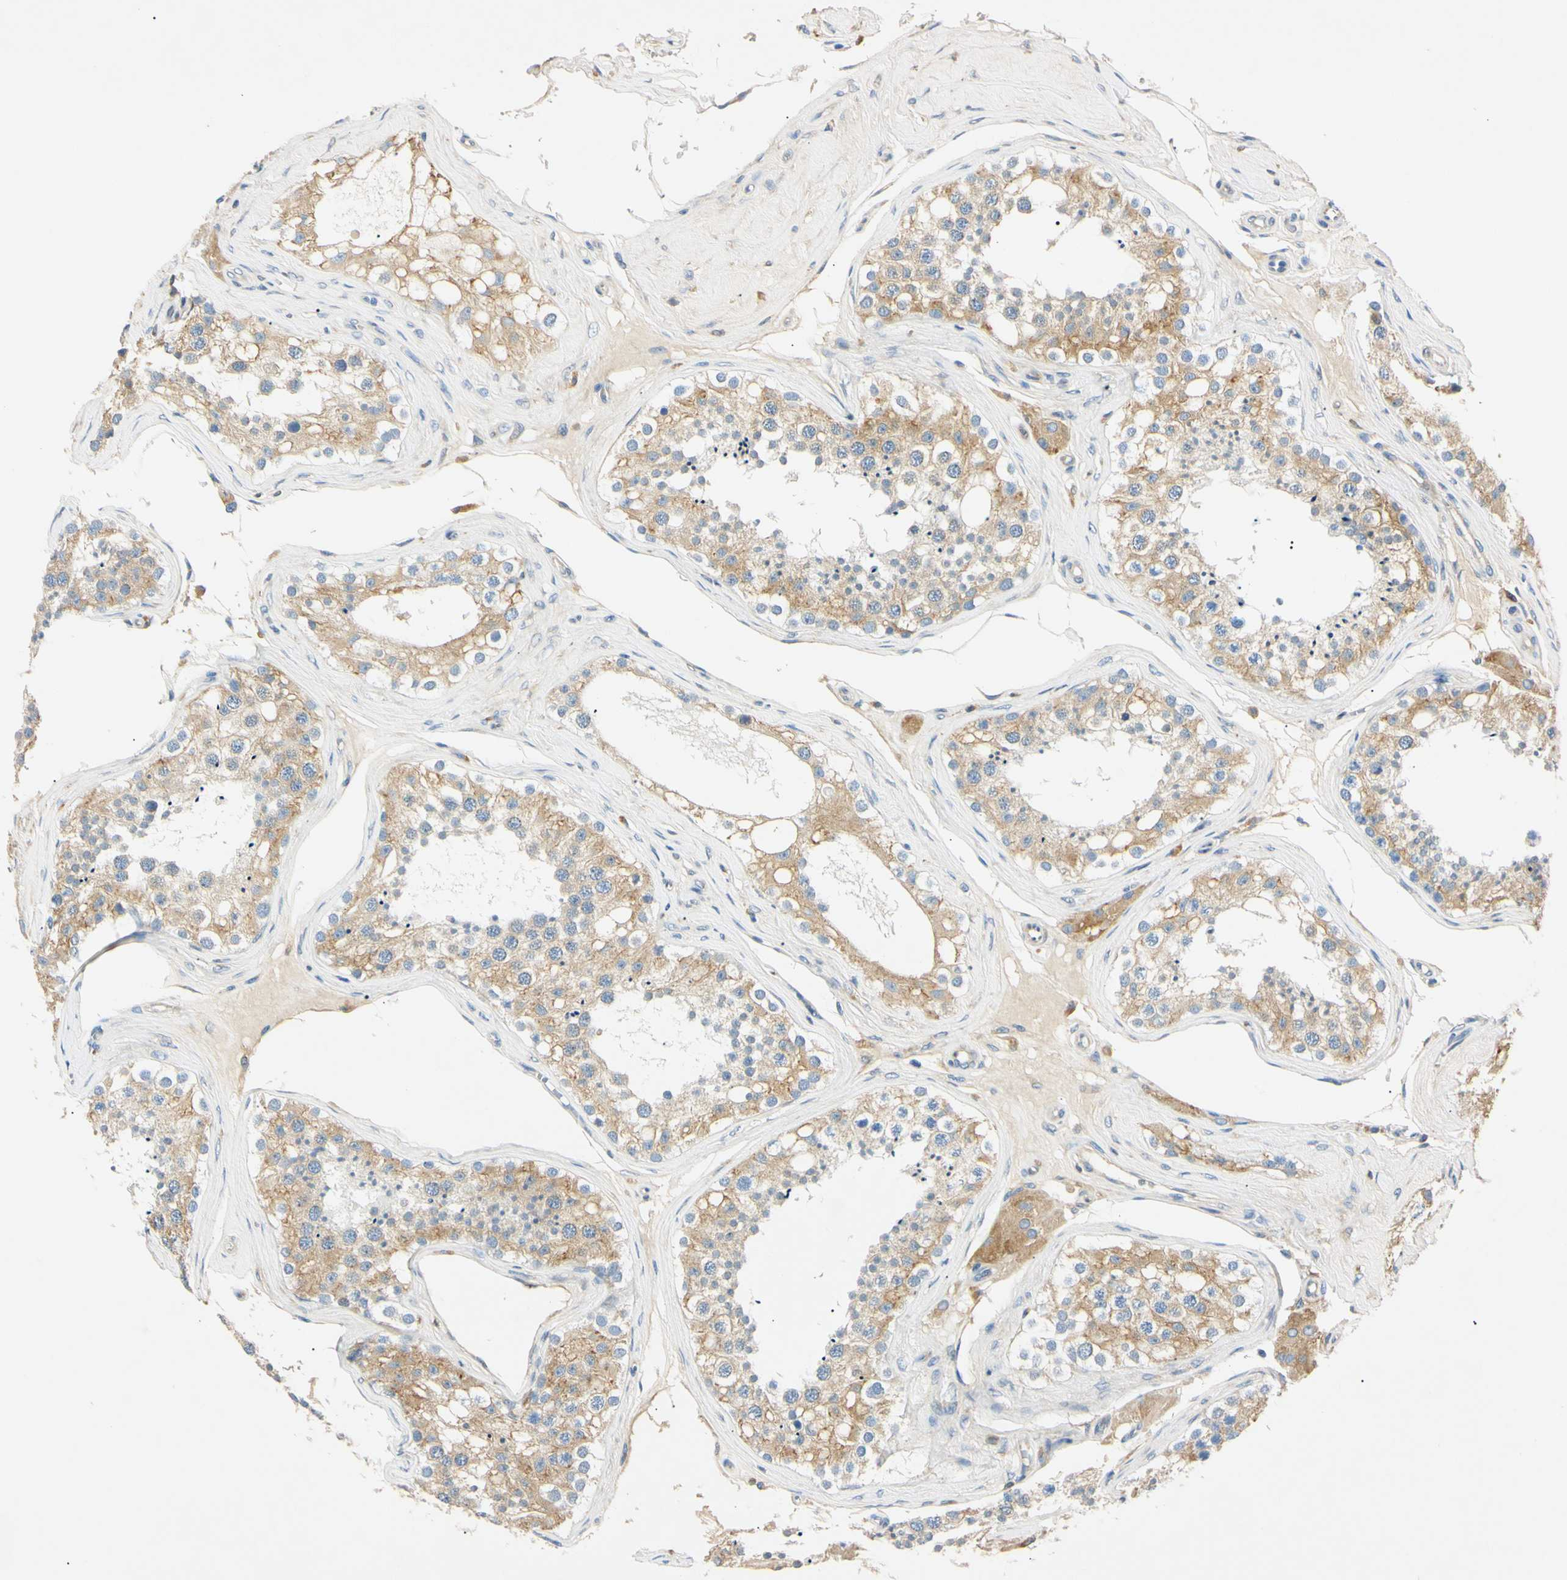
{"staining": {"intensity": "moderate", "quantity": ">75%", "location": "cytoplasmic/membranous"}, "tissue": "testis", "cell_type": "Cells in seminiferous ducts", "image_type": "normal", "snomed": [{"axis": "morphology", "description": "Normal tissue, NOS"}, {"axis": "topography", "description": "Testis"}], "caption": "The immunohistochemical stain highlights moderate cytoplasmic/membranous positivity in cells in seminiferous ducts of normal testis. The staining was performed using DAB to visualize the protein expression in brown, while the nuclei were stained in blue with hematoxylin (Magnification: 20x).", "gene": "DNAJB12", "patient": {"sex": "male", "age": 68}}